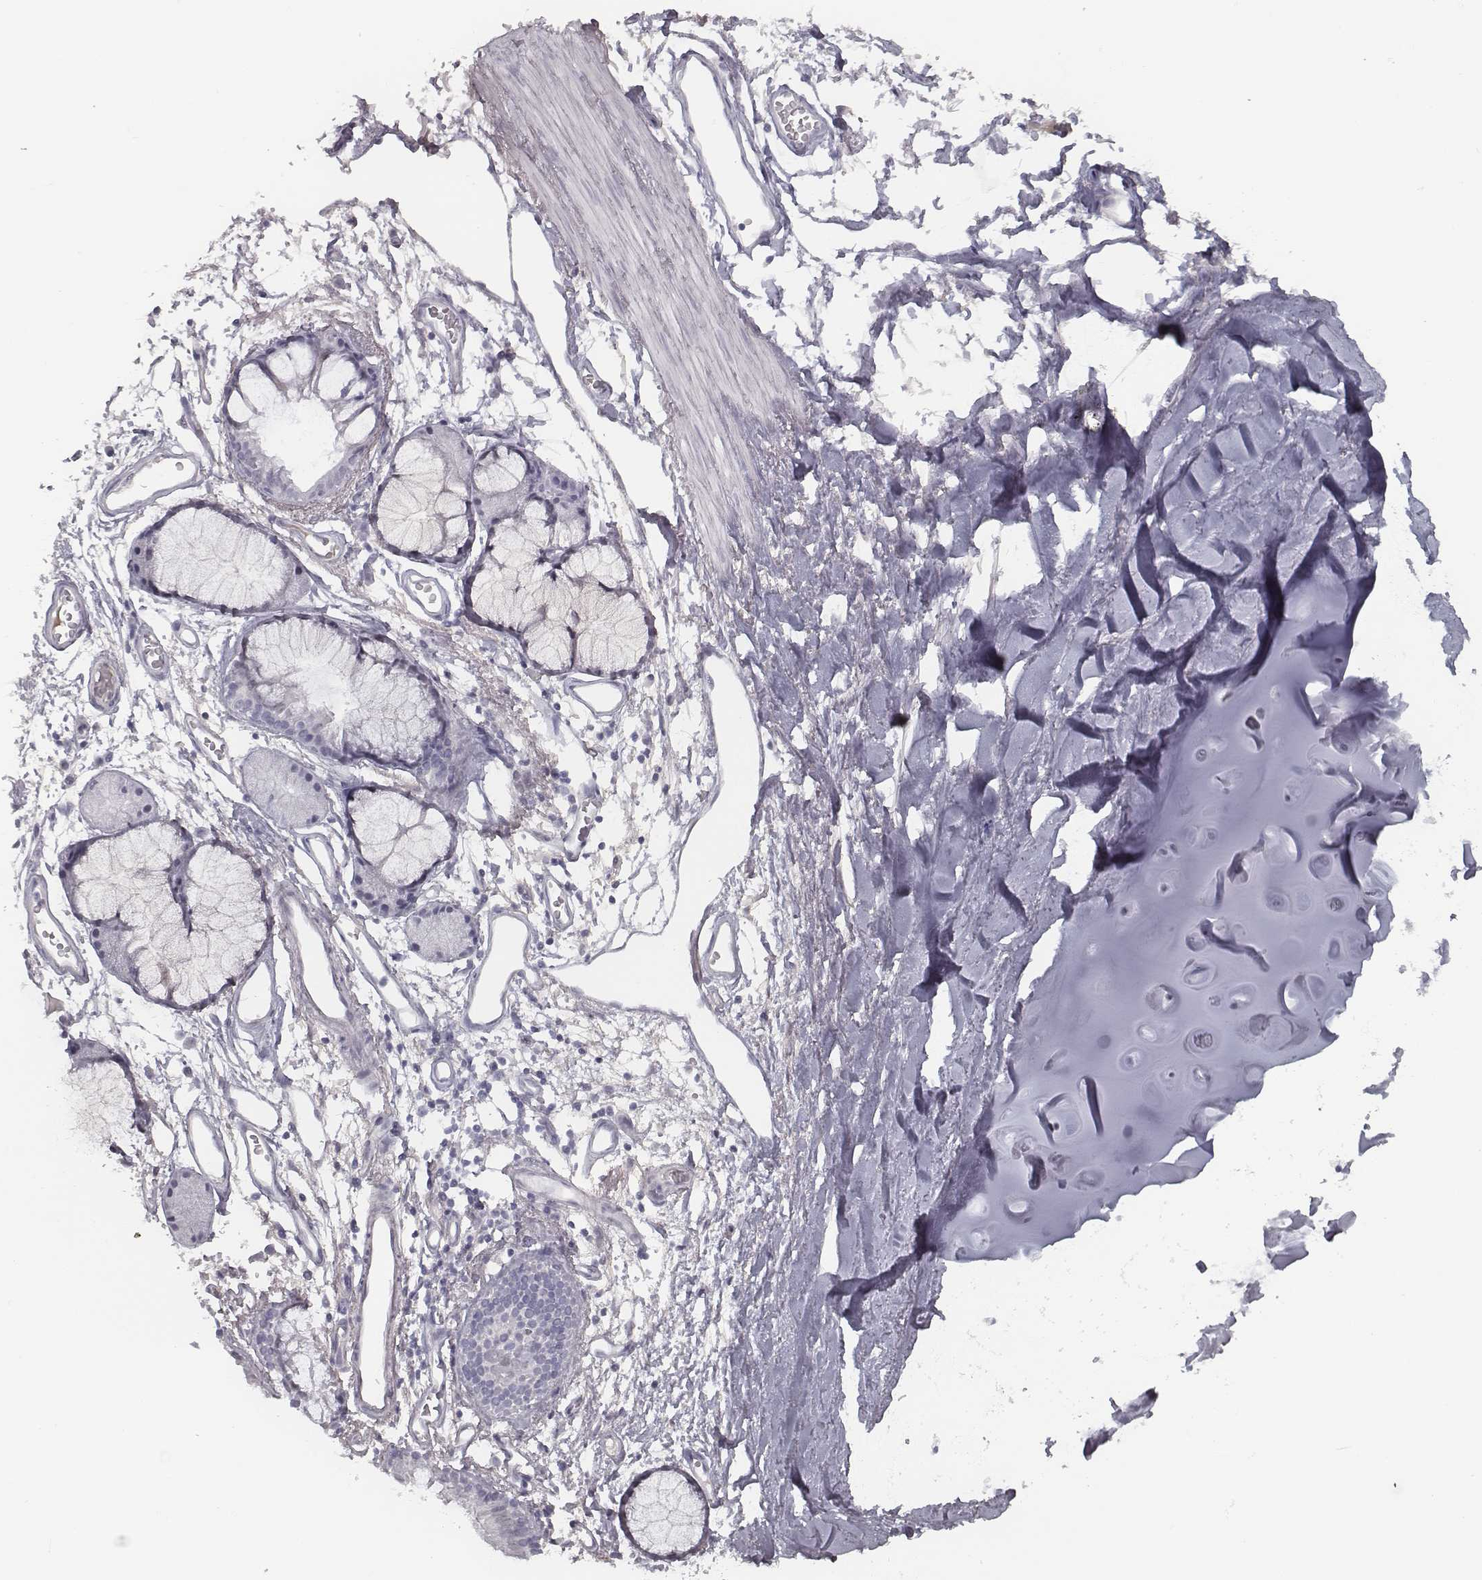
{"staining": {"intensity": "negative", "quantity": "none", "location": "none"}, "tissue": "adipose tissue", "cell_type": "Adipocytes", "image_type": "normal", "snomed": [{"axis": "morphology", "description": "Normal tissue, NOS"}, {"axis": "topography", "description": "Cartilage tissue"}, {"axis": "topography", "description": "Bronchus"}], "caption": "The histopathology image displays no staining of adipocytes in benign adipose tissue.", "gene": "SEPTIN14", "patient": {"sex": "female", "age": 79}}